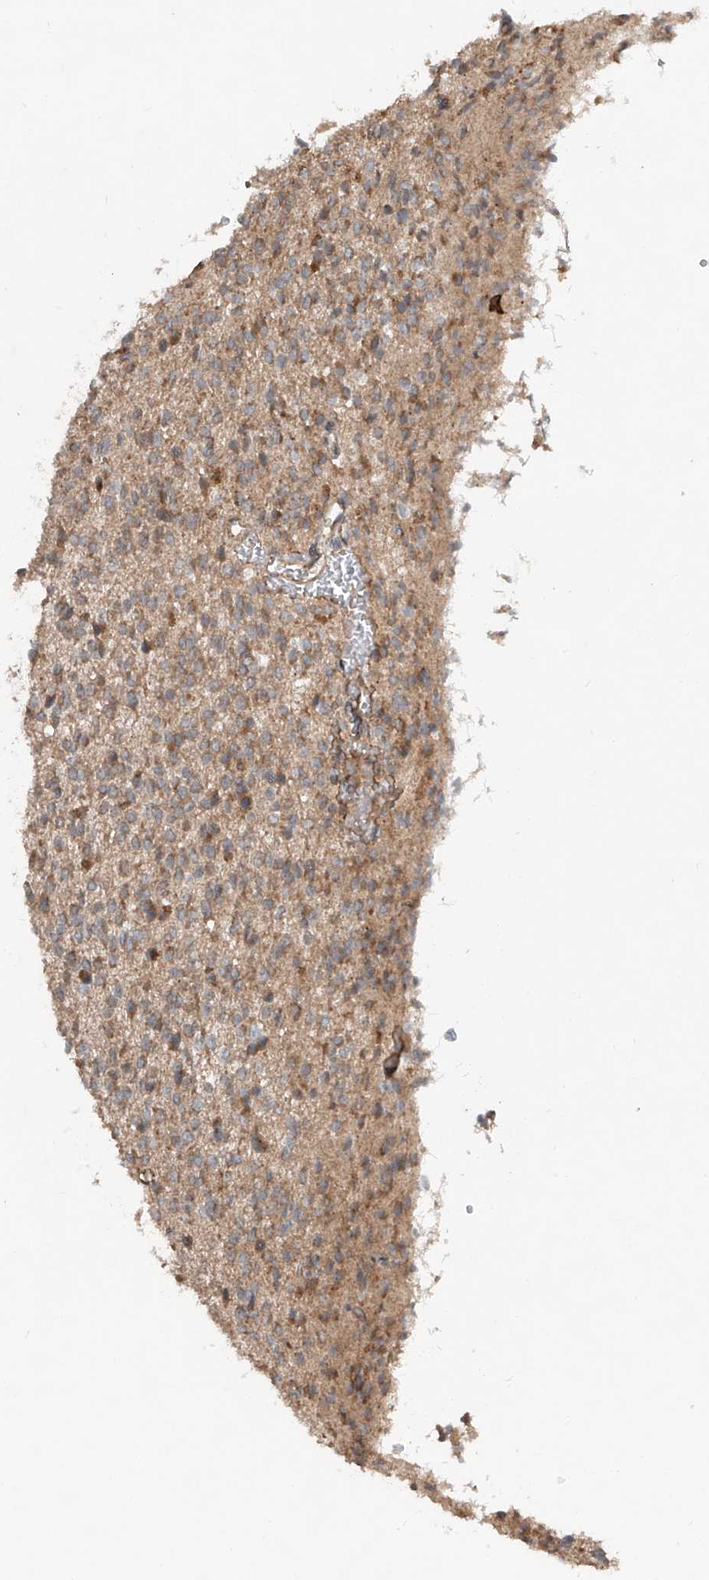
{"staining": {"intensity": "moderate", "quantity": ">75%", "location": "cytoplasmic/membranous"}, "tissue": "glioma", "cell_type": "Tumor cells", "image_type": "cancer", "snomed": [{"axis": "morphology", "description": "Glioma, malignant, High grade"}, {"axis": "topography", "description": "Brain"}], "caption": "IHC micrograph of human high-grade glioma (malignant) stained for a protein (brown), which displays medium levels of moderate cytoplasmic/membranous positivity in approximately >75% of tumor cells.", "gene": "ADAM23", "patient": {"sex": "male", "age": 34}}